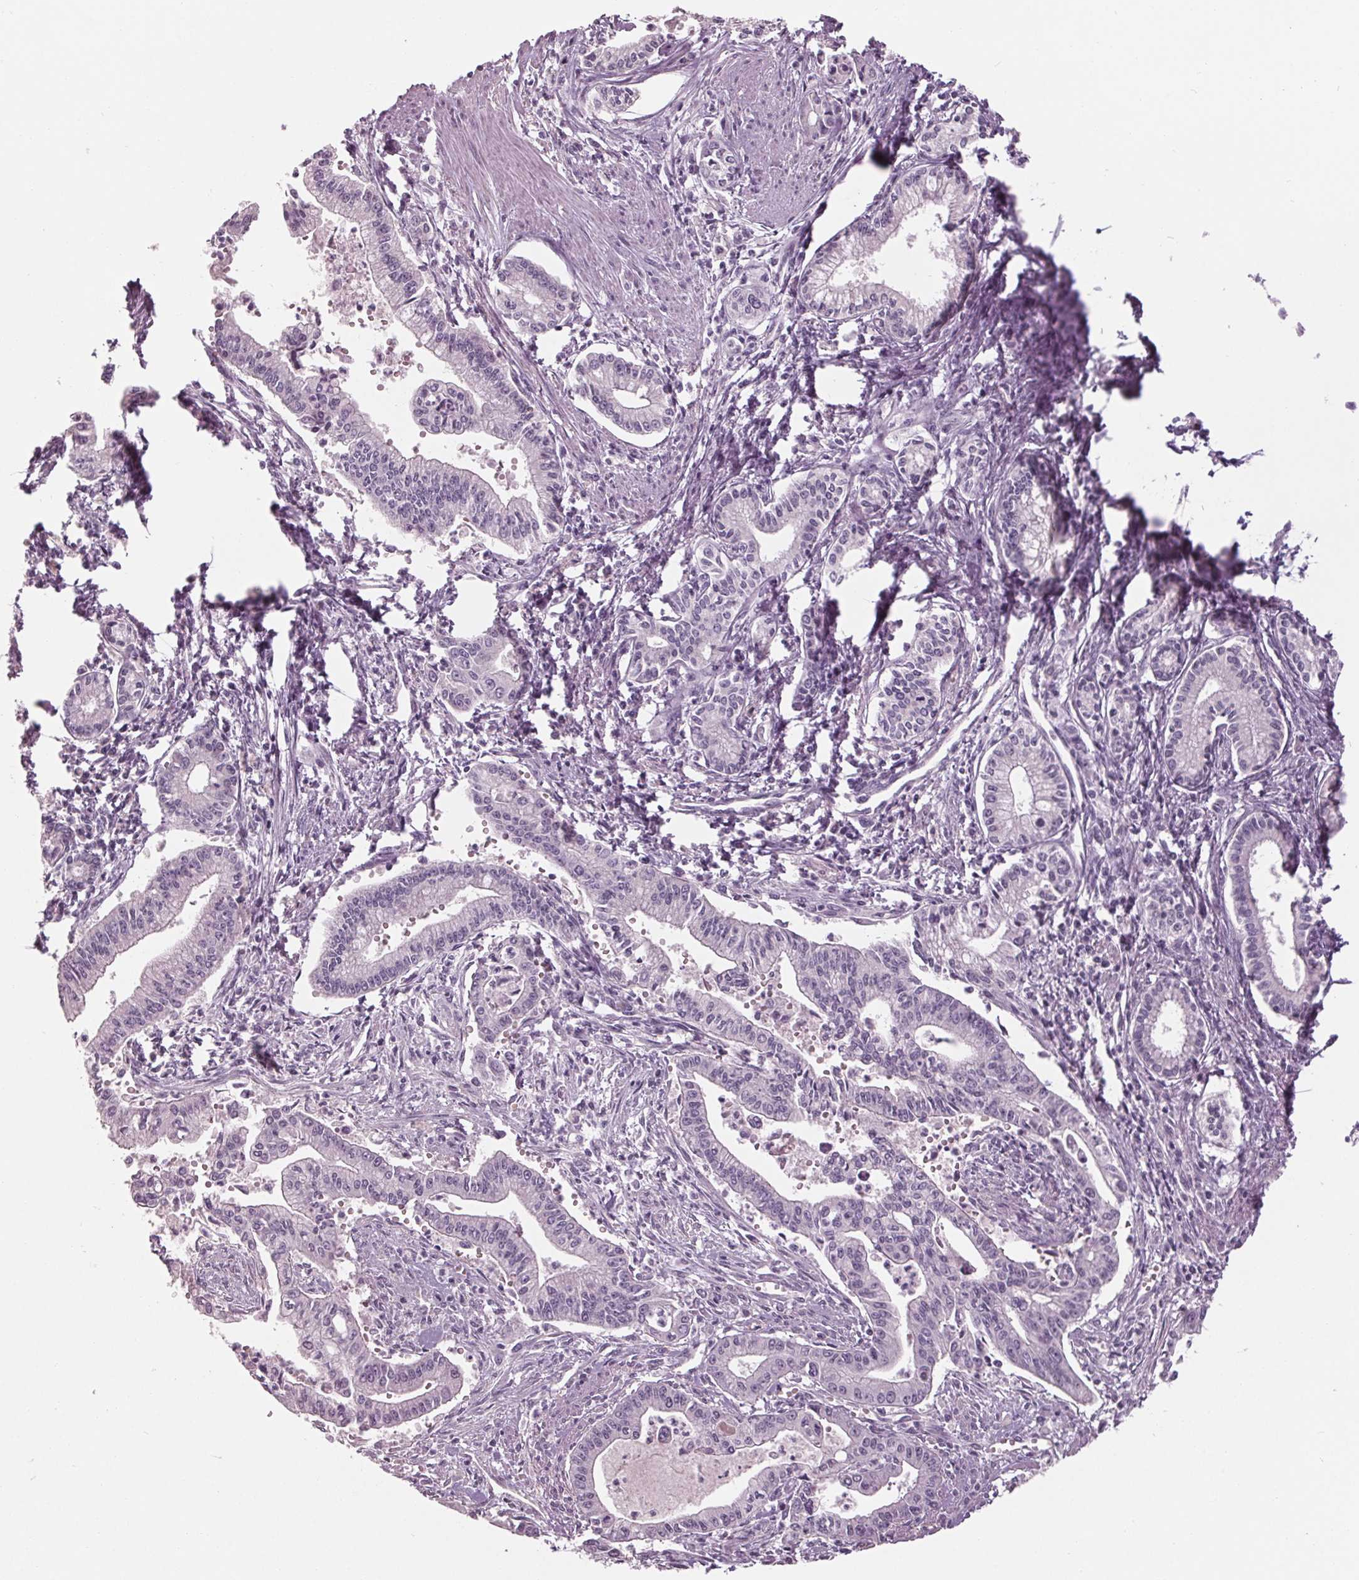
{"staining": {"intensity": "negative", "quantity": "none", "location": "none"}, "tissue": "pancreatic cancer", "cell_type": "Tumor cells", "image_type": "cancer", "snomed": [{"axis": "morphology", "description": "Adenocarcinoma, NOS"}, {"axis": "topography", "description": "Pancreas"}], "caption": "The image reveals no staining of tumor cells in pancreatic cancer. (DAB (3,3'-diaminobenzidine) IHC visualized using brightfield microscopy, high magnification).", "gene": "TNNC2", "patient": {"sex": "female", "age": 65}}